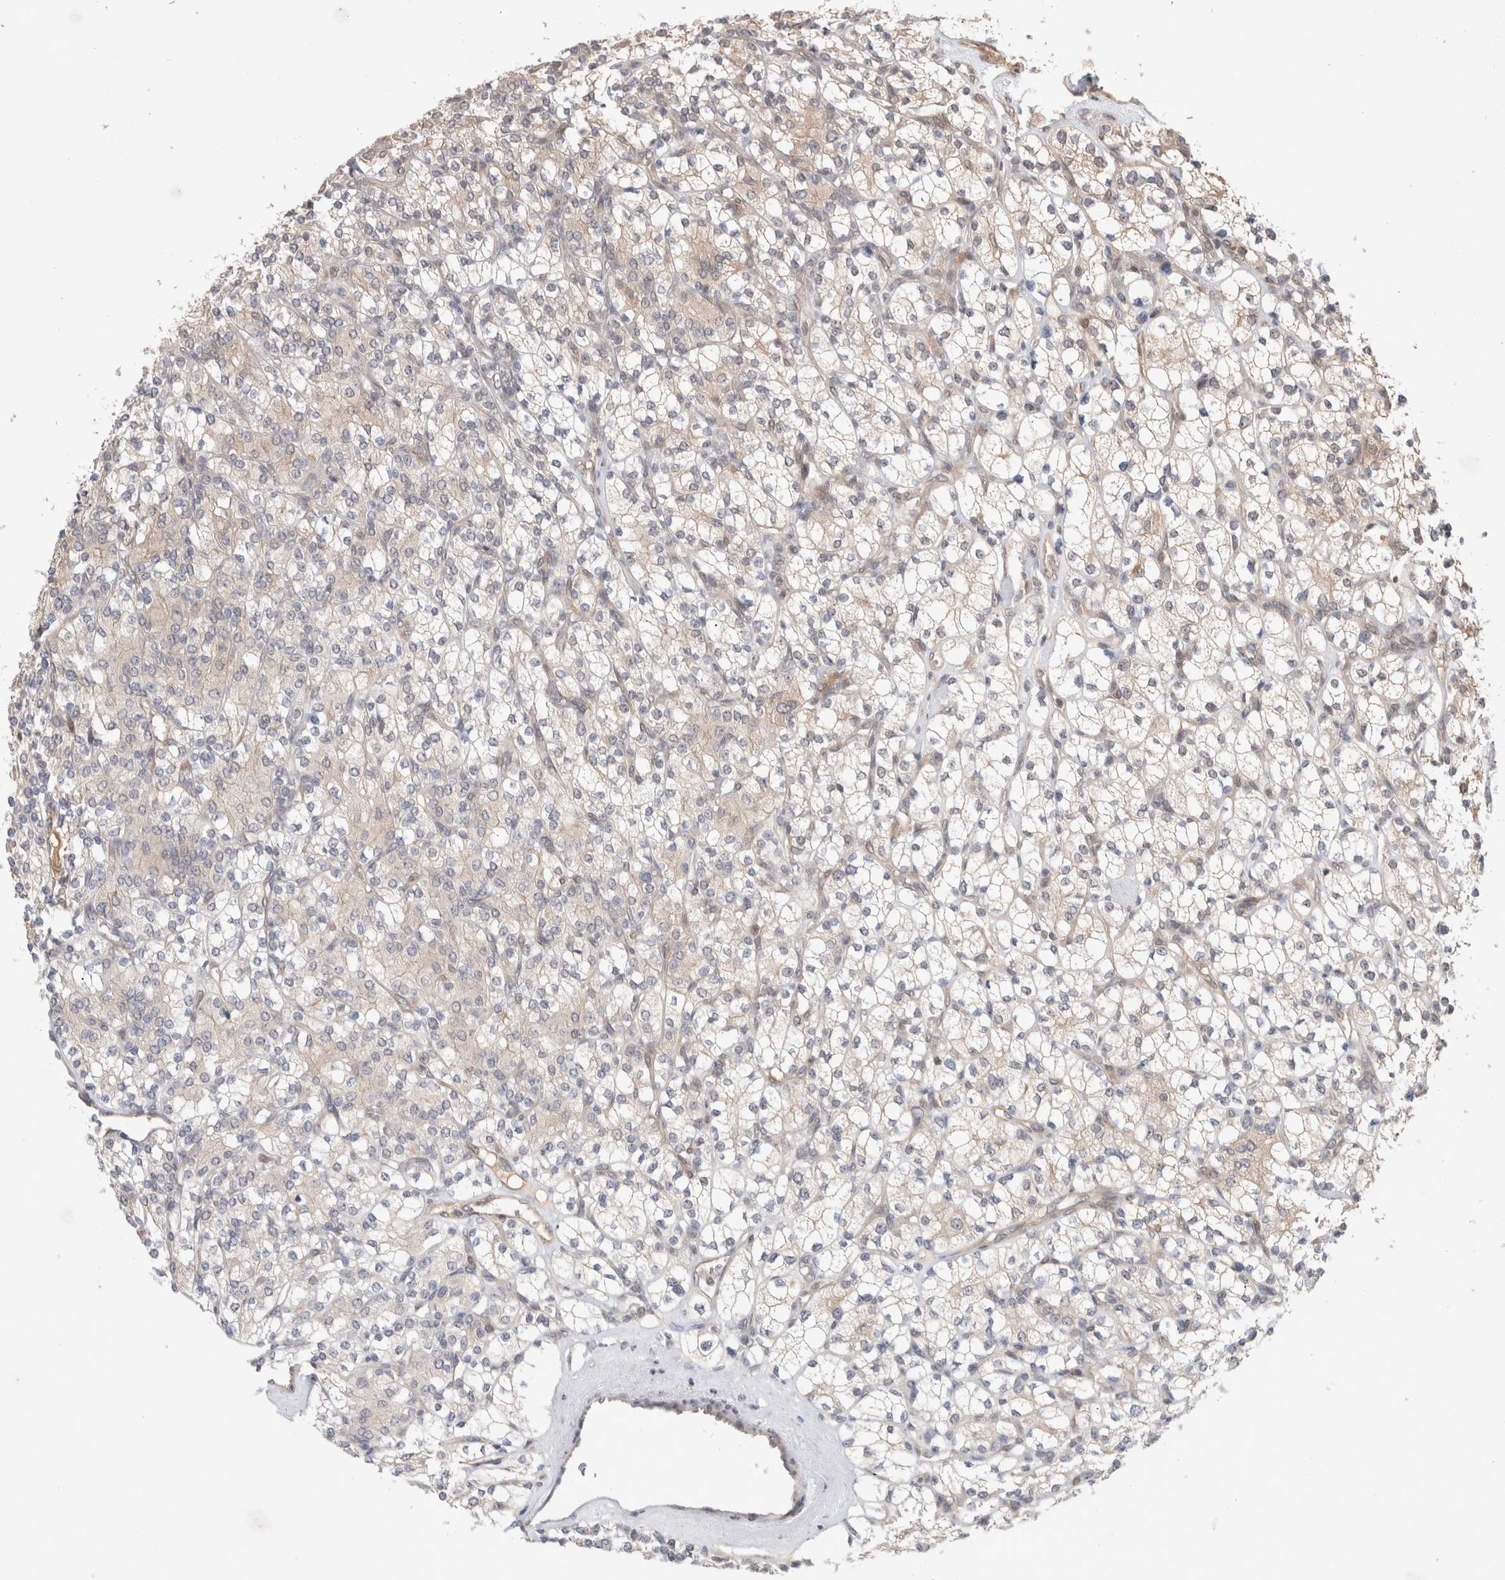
{"staining": {"intensity": "negative", "quantity": "none", "location": "none"}, "tissue": "renal cancer", "cell_type": "Tumor cells", "image_type": "cancer", "snomed": [{"axis": "morphology", "description": "Adenocarcinoma, NOS"}, {"axis": "topography", "description": "Kidney"}], "caption": "Protein analysis of adenocarcinoma (renal) shows no significant positivity in tumor cells.", "gene": "SYDE2", "patient": {"sex": "male", "age": 77}}